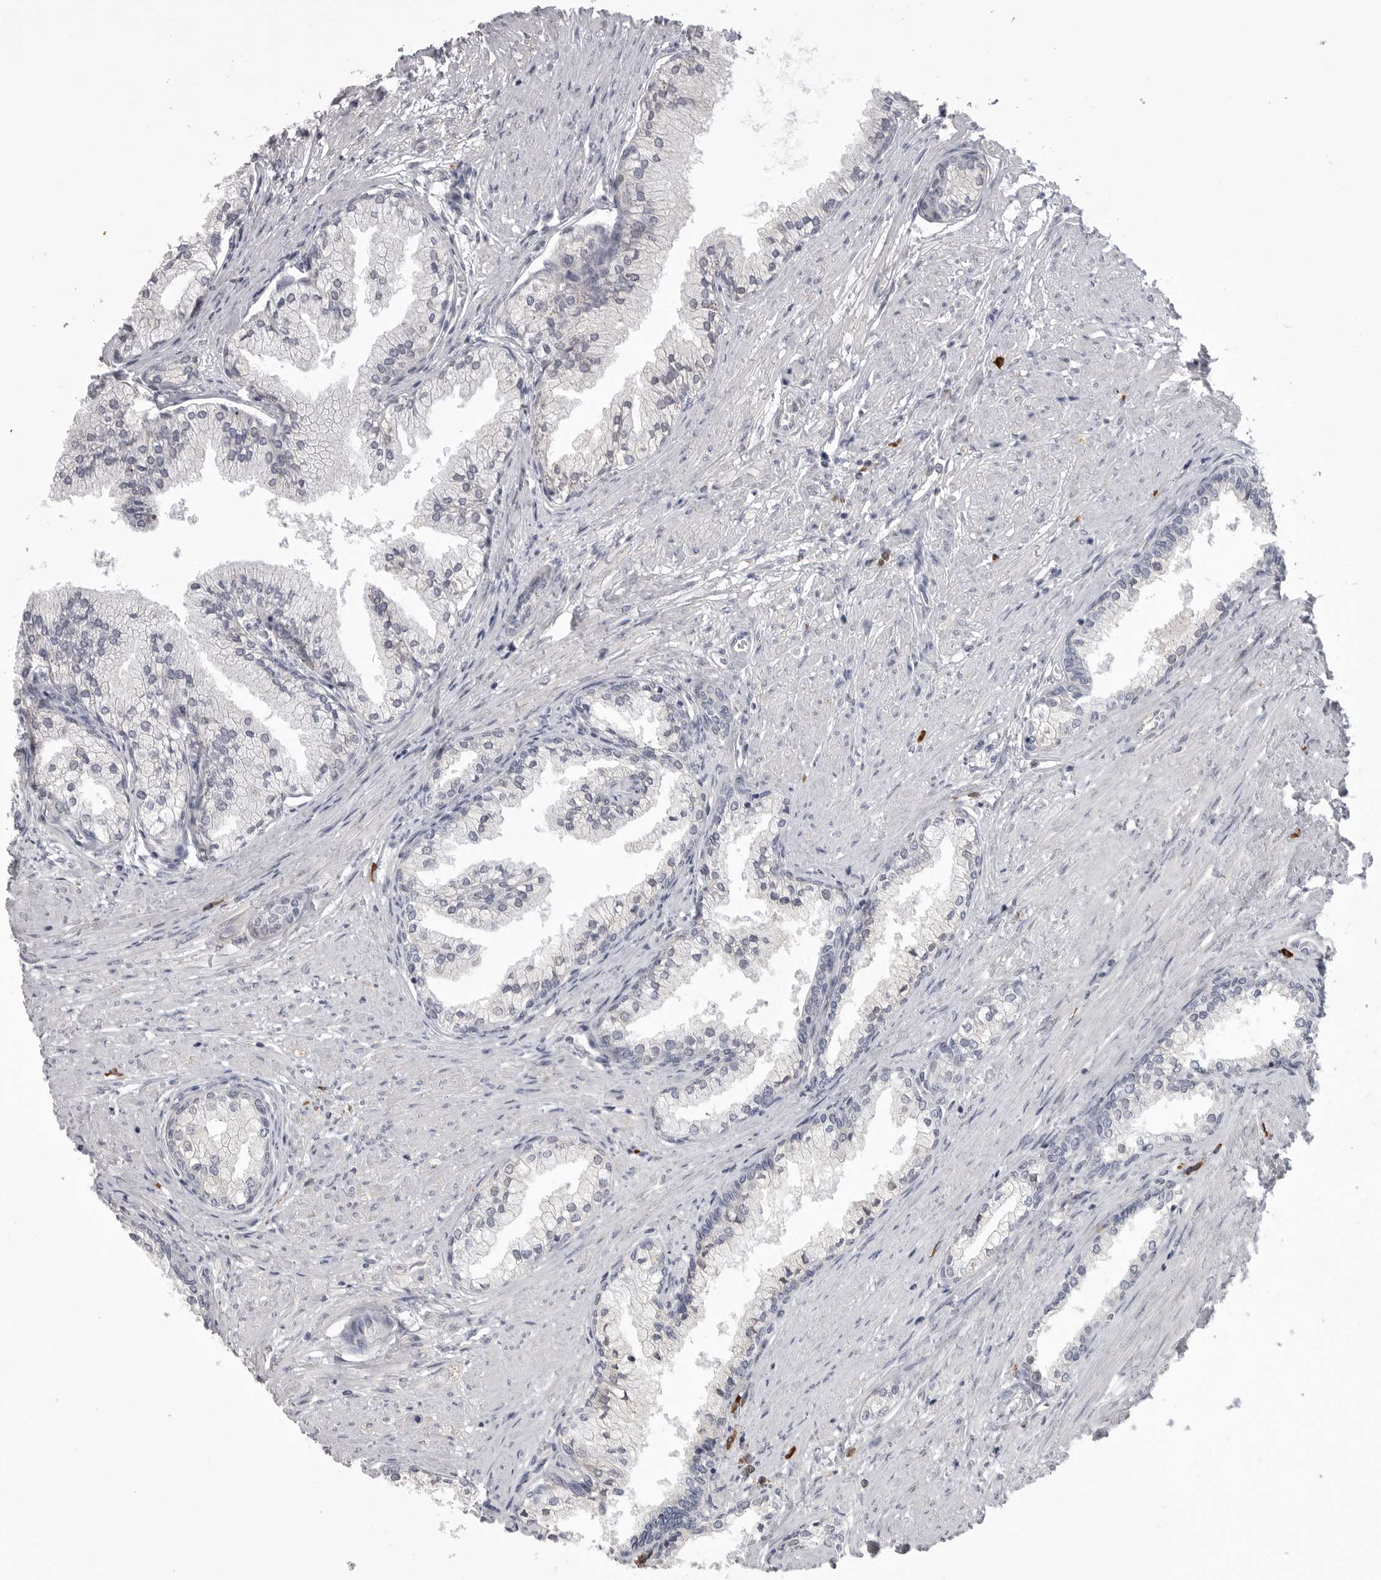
{"staining": {"intensity": "negative", "quantity": "none", "location": "none"}, "tissue": "prostate cancer", "cell_type": "Tumor cells", "image_type": "cancer", "snomed": [{"axis": "morphology", "description": "Adenocarcinoma, High grade"}, {"axis": "topography", "description": "Prostate"}], "caption": "This histopathology image is of high-grade adenocarcinoma (prostate) stained with immunohistochemistry (IHC) to label a protein in brown with the nuclei are counter-stained blue. There is no staining in tumor cells.", "gene": "FKBP2", "patient": {"sex": "male", "age": 61}}